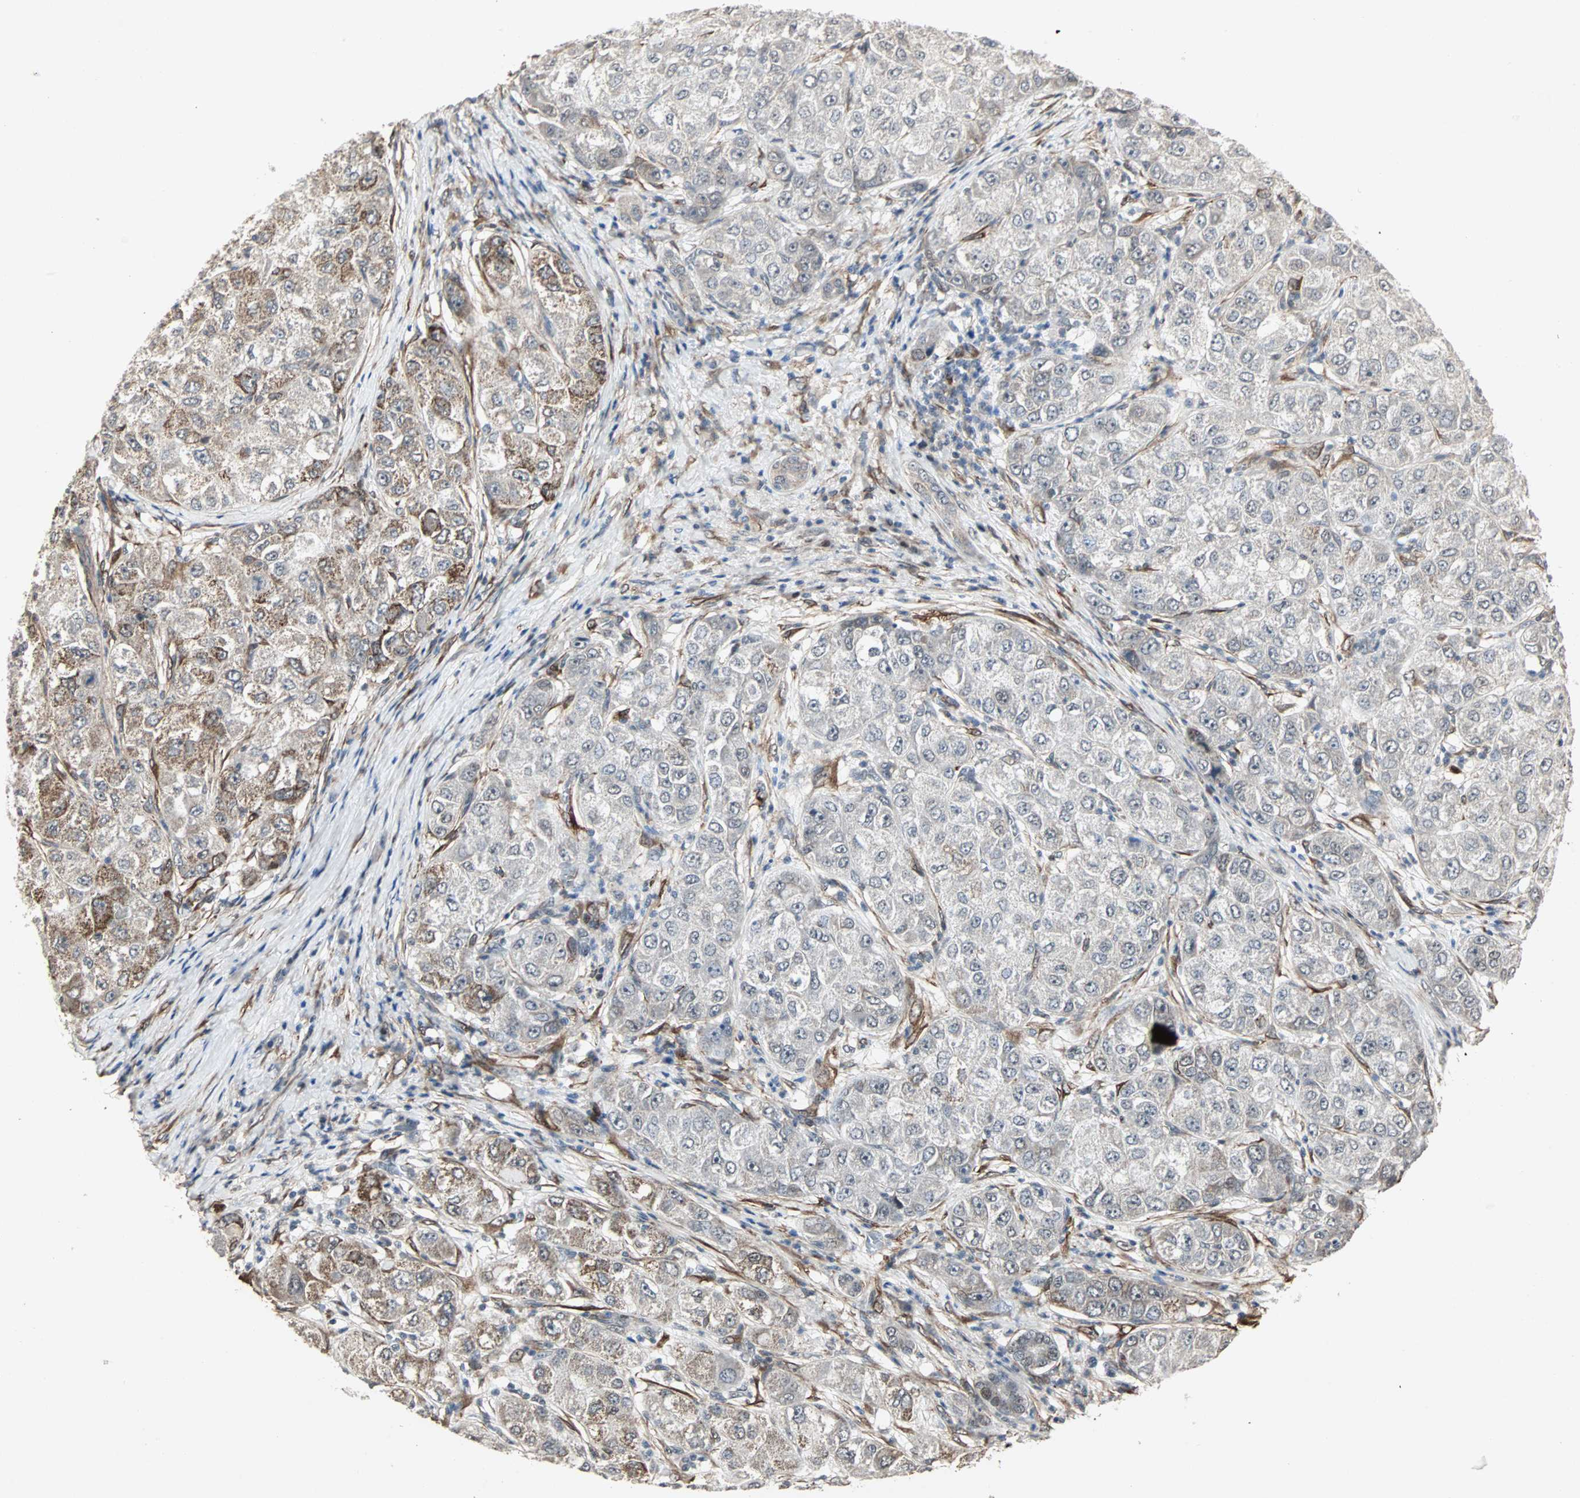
{"staining": {"intensity": "moderate", "quantity": "25%-75%", "location": "cytoplasmic/membranous"}, "tissue": "liver cancer", "cell_type": "Tumor cells", "image_type": "cancer", "snomed": [{"axis": "morphology", "description": "Carcinoma, Hepatocellular, NOS"}, {"axis": "topography", "description": "Liver"}], "caption": "Protein staining of hepatocellular carcinoma (liver) tissue exhibits moderate cytoplasmic/membranous positivity in approximately 25%-75% of tumor cells. (Brightfield microscopy of DAB IHC at high magnification).", "gene": "TRPV4", "patient": {"sex": "male", "age": 80}}